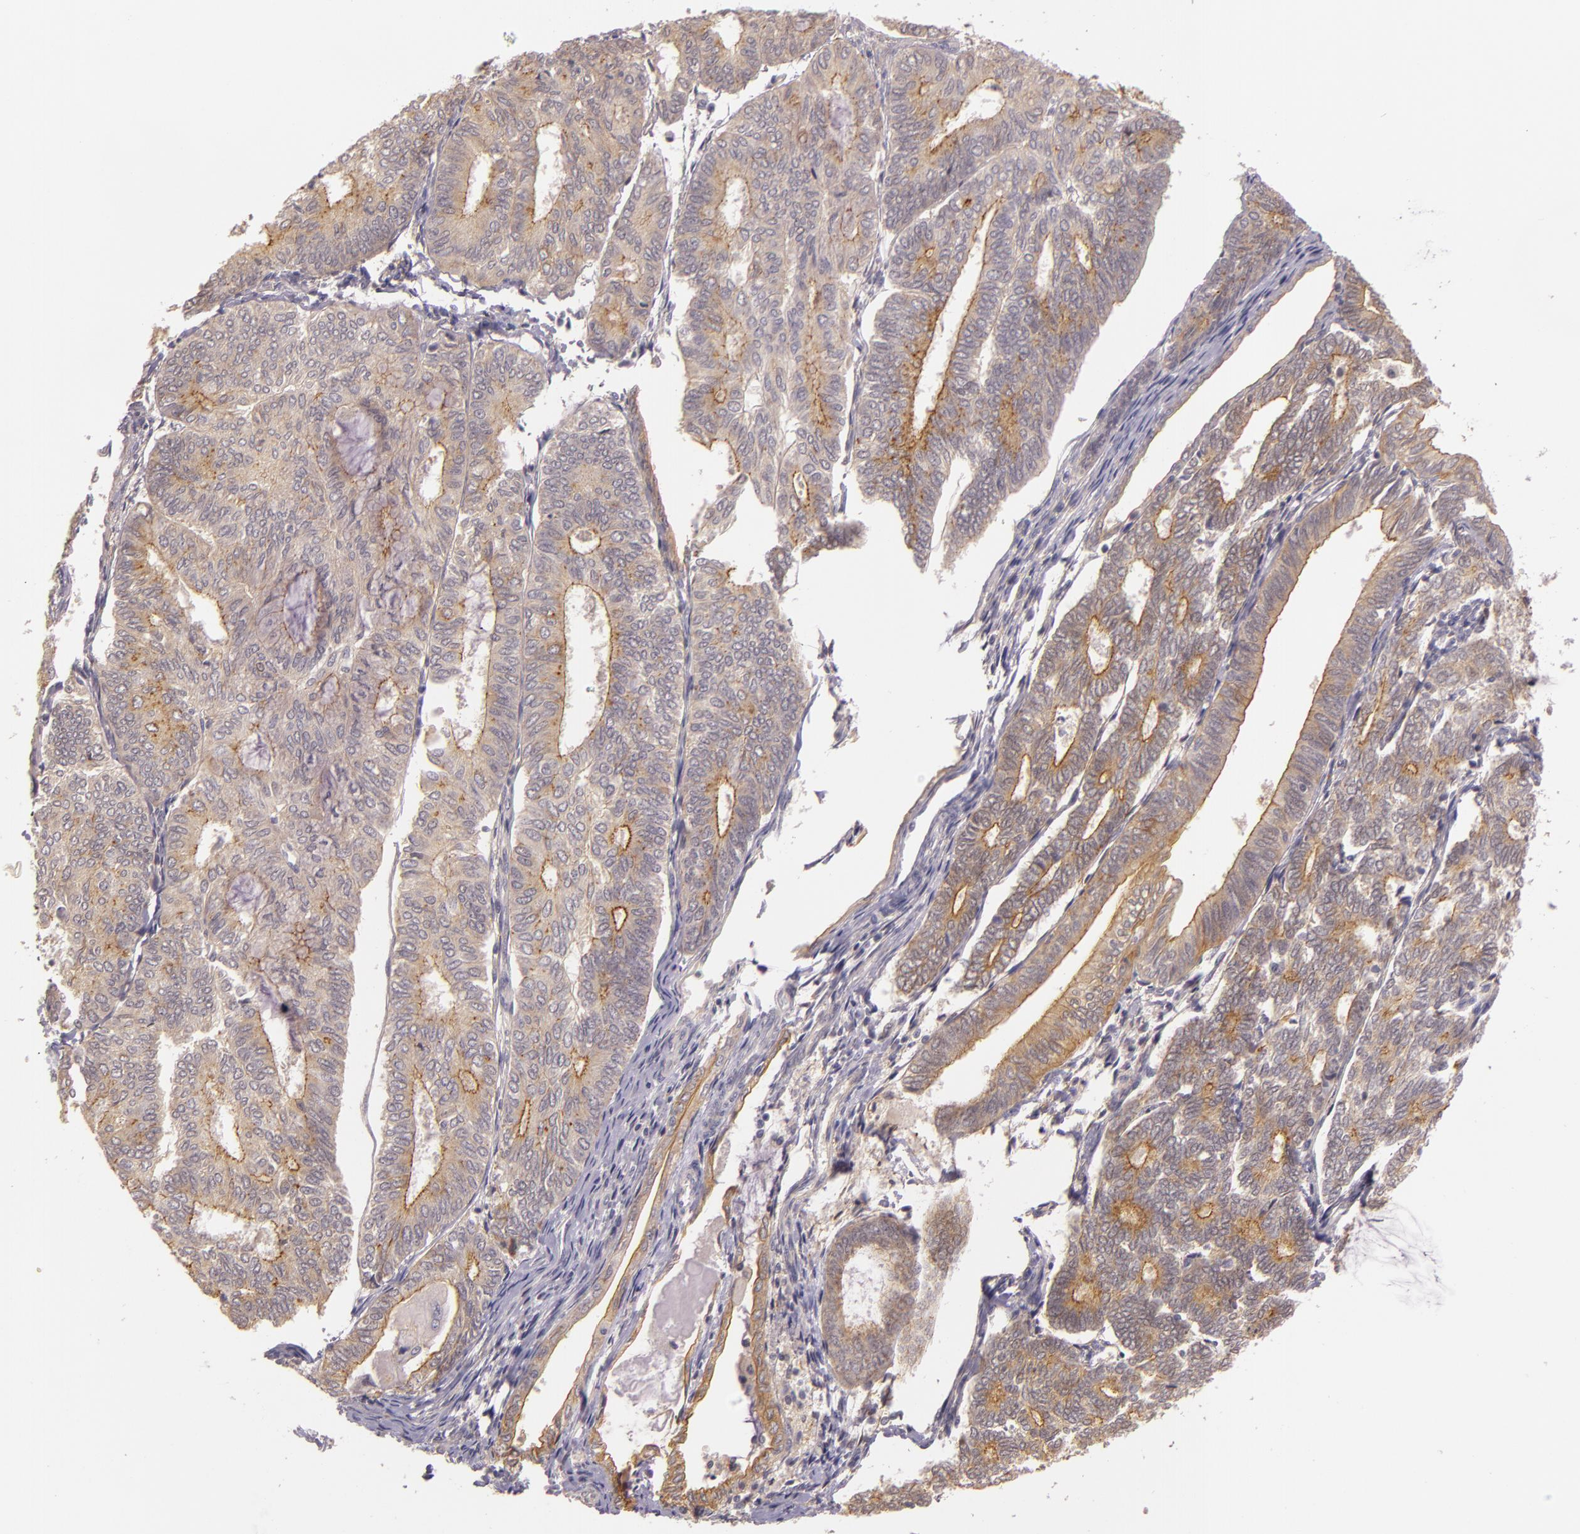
{"staining": {"intensity": "weak", "quantity": "25%-75%", "location": "cytoplasmic/membranous"}, "tissue": "endometrial cancer", "cell_type": "Tumor cells", "image_type": "cancer", "snomed": [{"axis": "morphology", "description": "Adenocarcinoma, NOS"}, {"axis": "topography", "description": "Endometrium"}], "caption": "Adenocarcinoma (endometrial) tissue shows weak cytoplasmic/membranous staining in about 25%-75% of tumor cells", "gene": "ARMH4", "patient": {"sex": "female", "age": 59}}